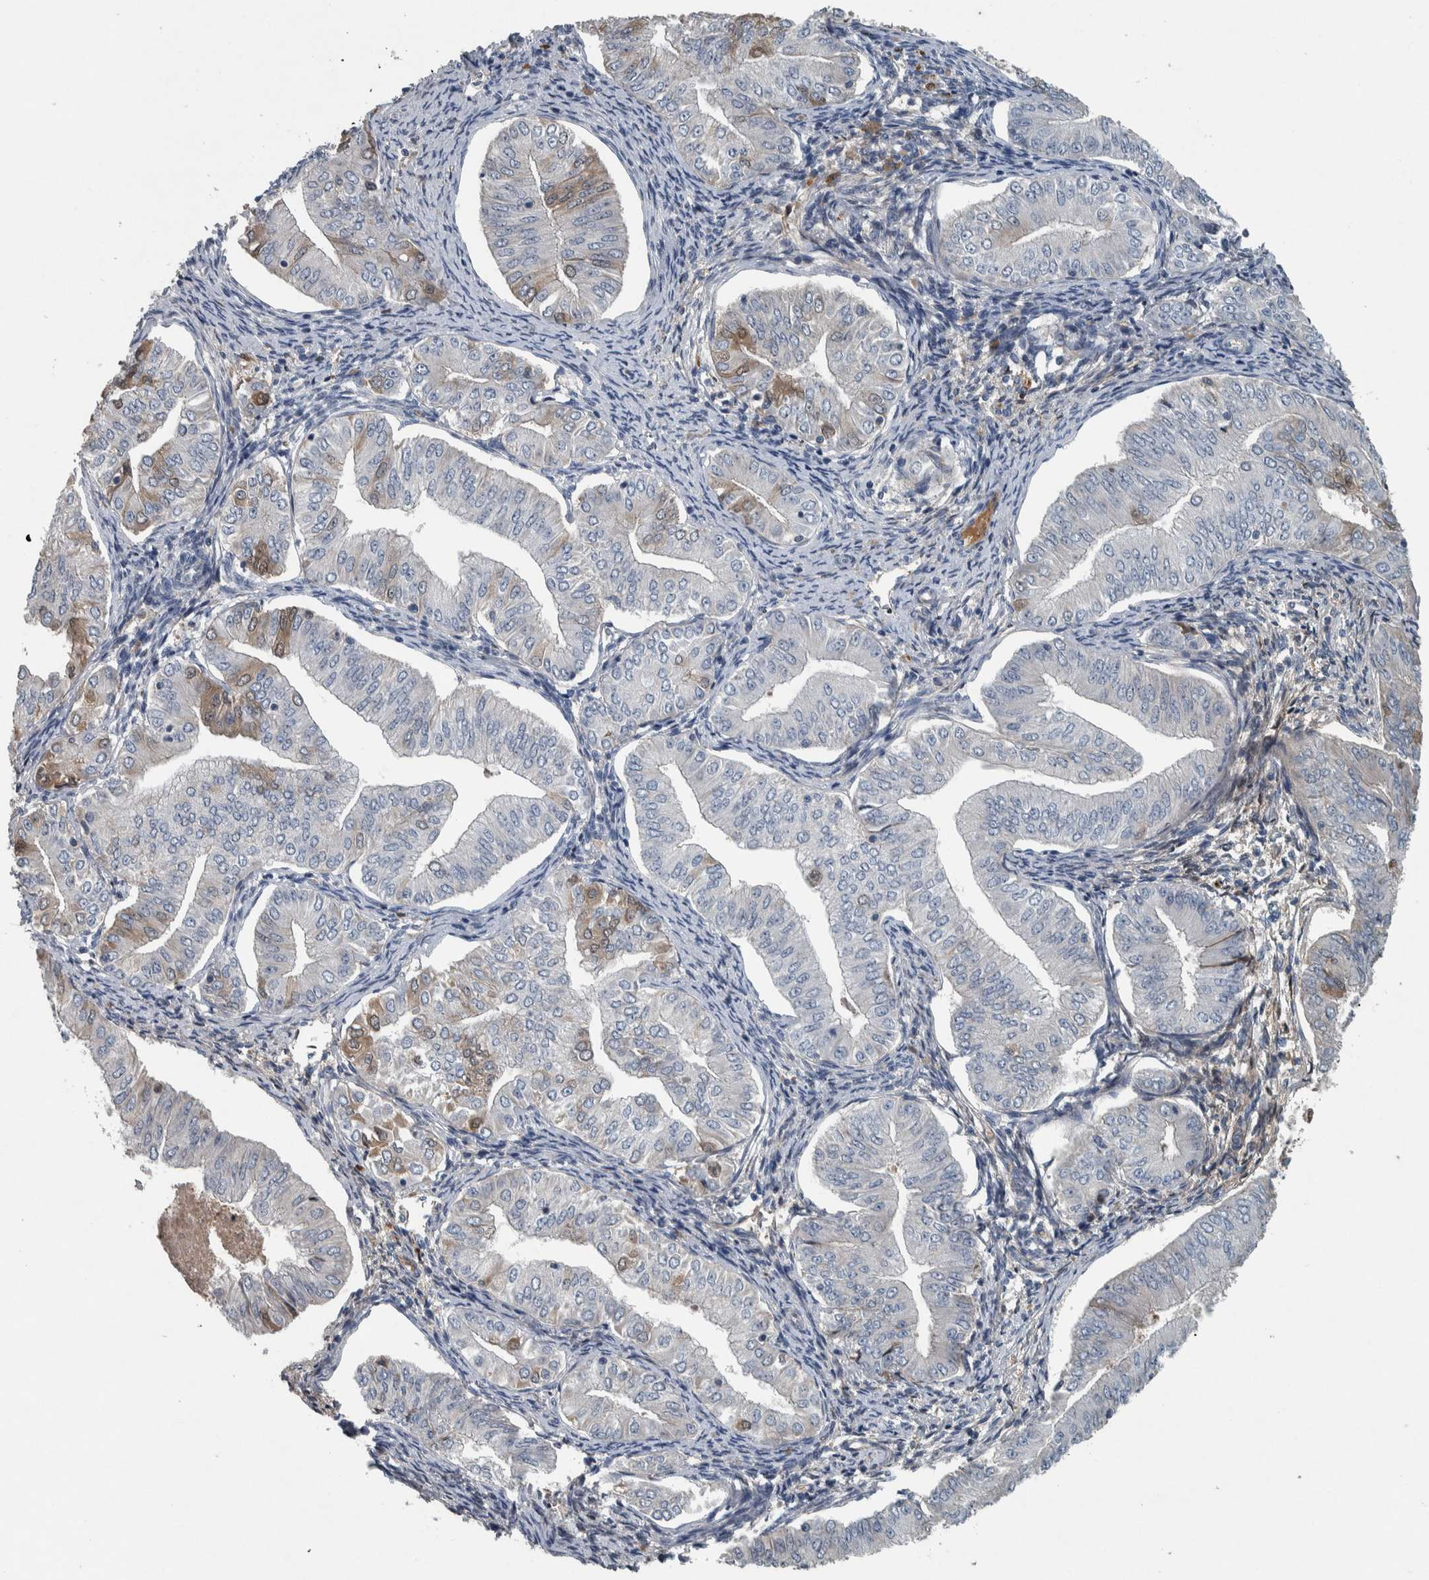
{"staining": {"intensity": "weak", "quantity": "<25%", "location": "cytoplasmic/membranous,nuclear"}, "tissue": "endometrial cancer", "cell_type": "Tumor cells", "image_type": "cancer", "snomed": [{"axis": "morphology", "description": "Normal tissue, NOS"}, {"axis": "morphology", "description": "Adenocarcinoma, NOS"}, {"axis": "topography", "description": "Endometrium"}], "caption": "An image of endometrial cancer stained for a protein shows no brown staining in tumor cells.", "gene": "SERPINC1", "patient": {"sex": "female", "age": 53}}